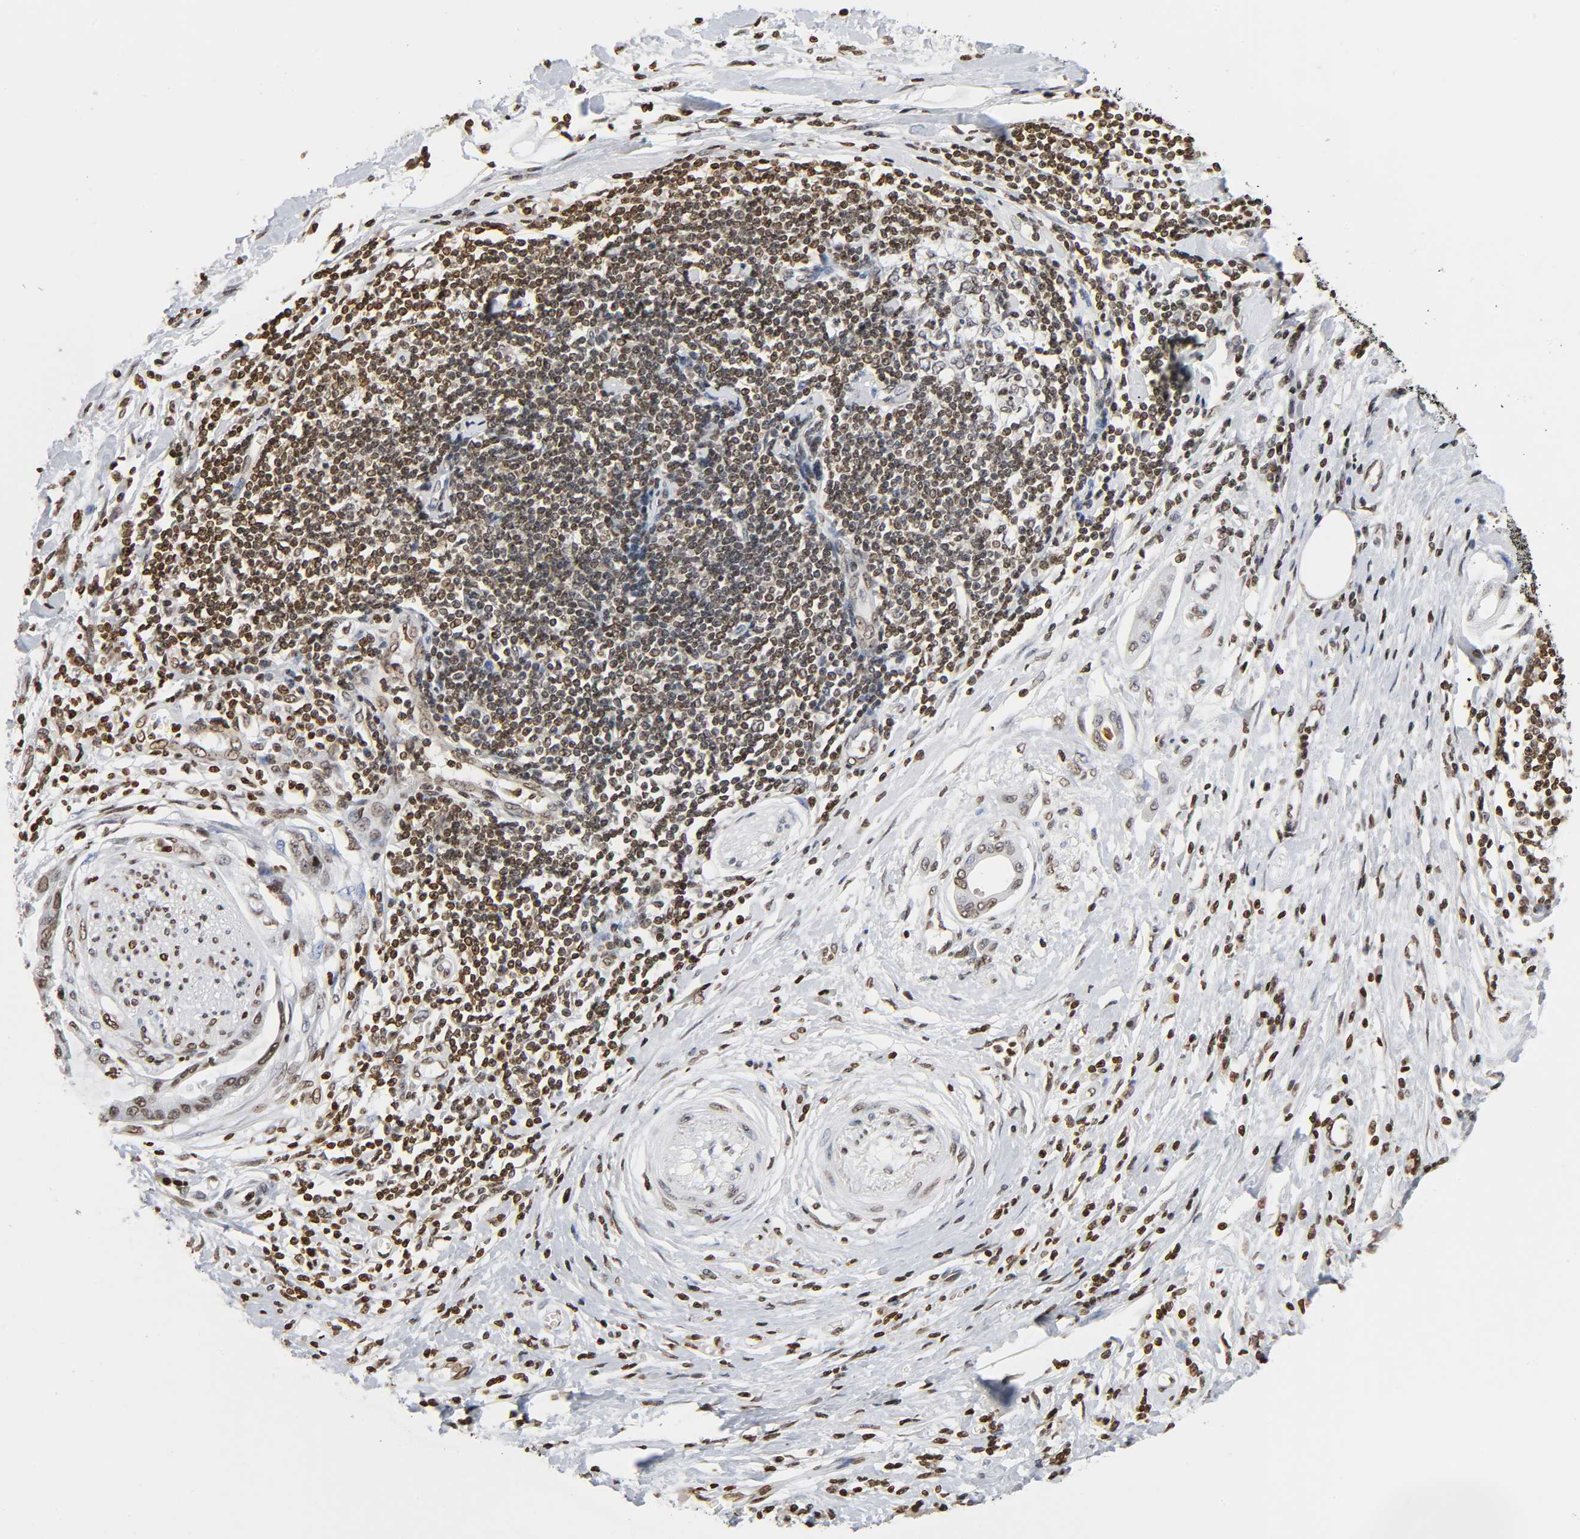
{"staining": {"intensity": "moderate", "quantity": ">75%", "location": "nuclear"}, "tissue": "pancreatic cancer", "cell_type": "Tumor cells", "image_type": "cancer", "snomed": [{"axis": "morphology", "description": "Adenocarcinoma, NOS"}, {"axis": "morphology", "description": "Adenocarcinoma, metastatic, NOS"}, {"axis": "topography", "description": "Lymph node"}, {"axis": "topography", "description": "Pancreas"}, {"axis": "topography", "description": "Duodenum"}], "caption": "Pancreatic metastatic adenocarcinoma tissue reveals moderate nuclear staining in approximately >75% of tumor cells, visualized by immunohistochemistry.", "gene": "HOXA6", "patient": {"sex": "female", "age": 64}}